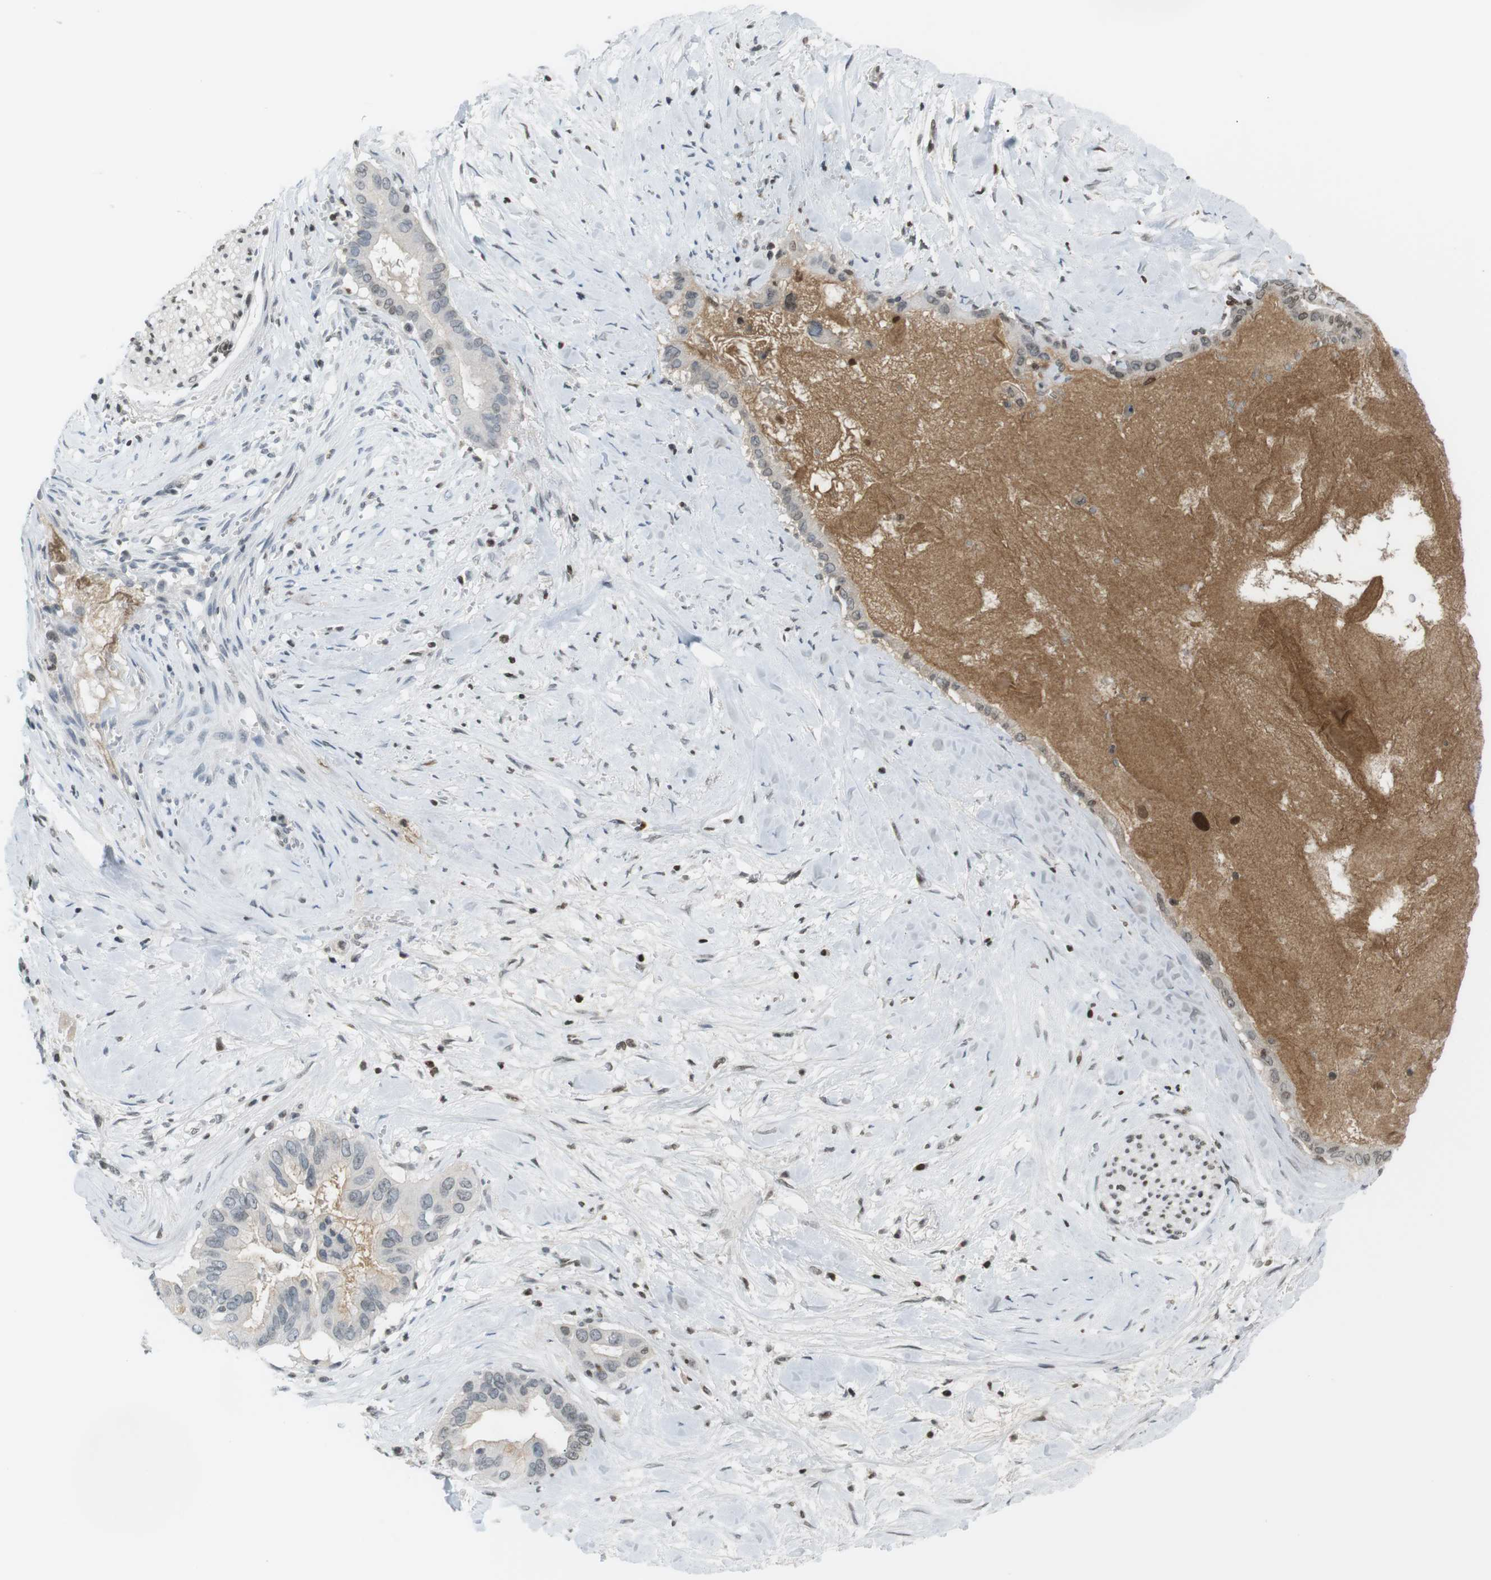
{"staining": {"intensity": "negative", "quantity": "none", "location": "none"}, "tissue": "pancreatic cancer", "cell_type": "Tumor cells", "image_type": "cancer", "snomed": [{"axis": "morphology", "description": "Adenocarcinoma, NOS"}, {"axis": "topography", "description": "Pancreas"}], "caption": "IHC image of neoplastic tissue: human pancreatic adenocarcinoma stained with DAB (3,3'-diaminobenzidine) exhibits no significant protein positivity in tumor cells.", "gene": "AZGP1", "patient": {"sex": "male", "age": 55}}